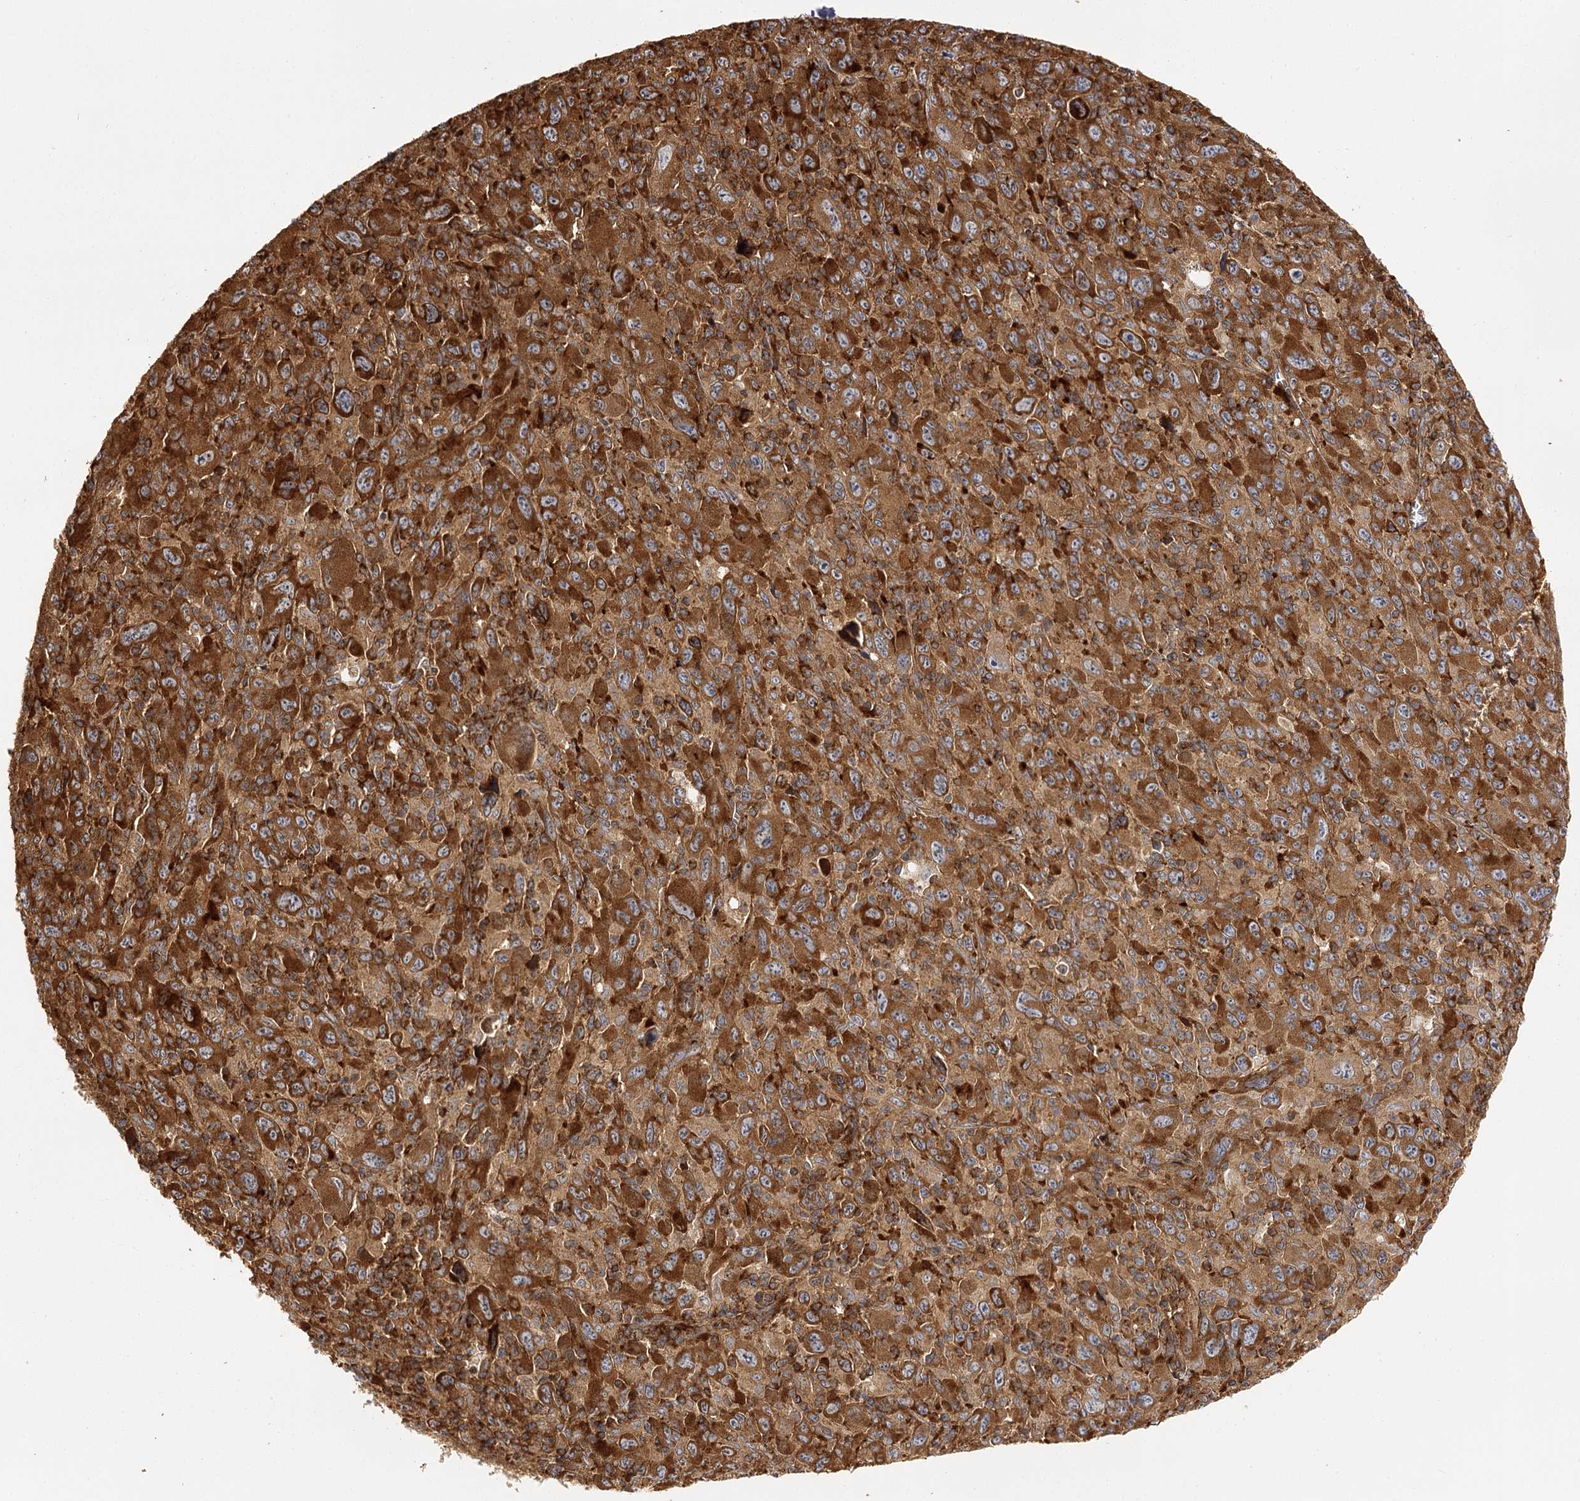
{"staining": {"intensity": "strong", "quantity": ">75%", "location": "cytoplasmic/membranous"}, "tissue": "melanoma", "cell_type": "Tumor cells", "image_type": "cancer", "snomed": [{"axis": "morphology", "description": "Malignant melanoma, Metastatic site"}, {"axis": "topography", "description": "Skin"}], "caption": "Human malignant melanoma (metastatic site) stained for a protein (brown) reveals strong cytoplasmic/membranous positive positivity in approximately >75% of tumor cells.", "gene": "SEC24B", "patient": {"sex": "female", "age": 56}}